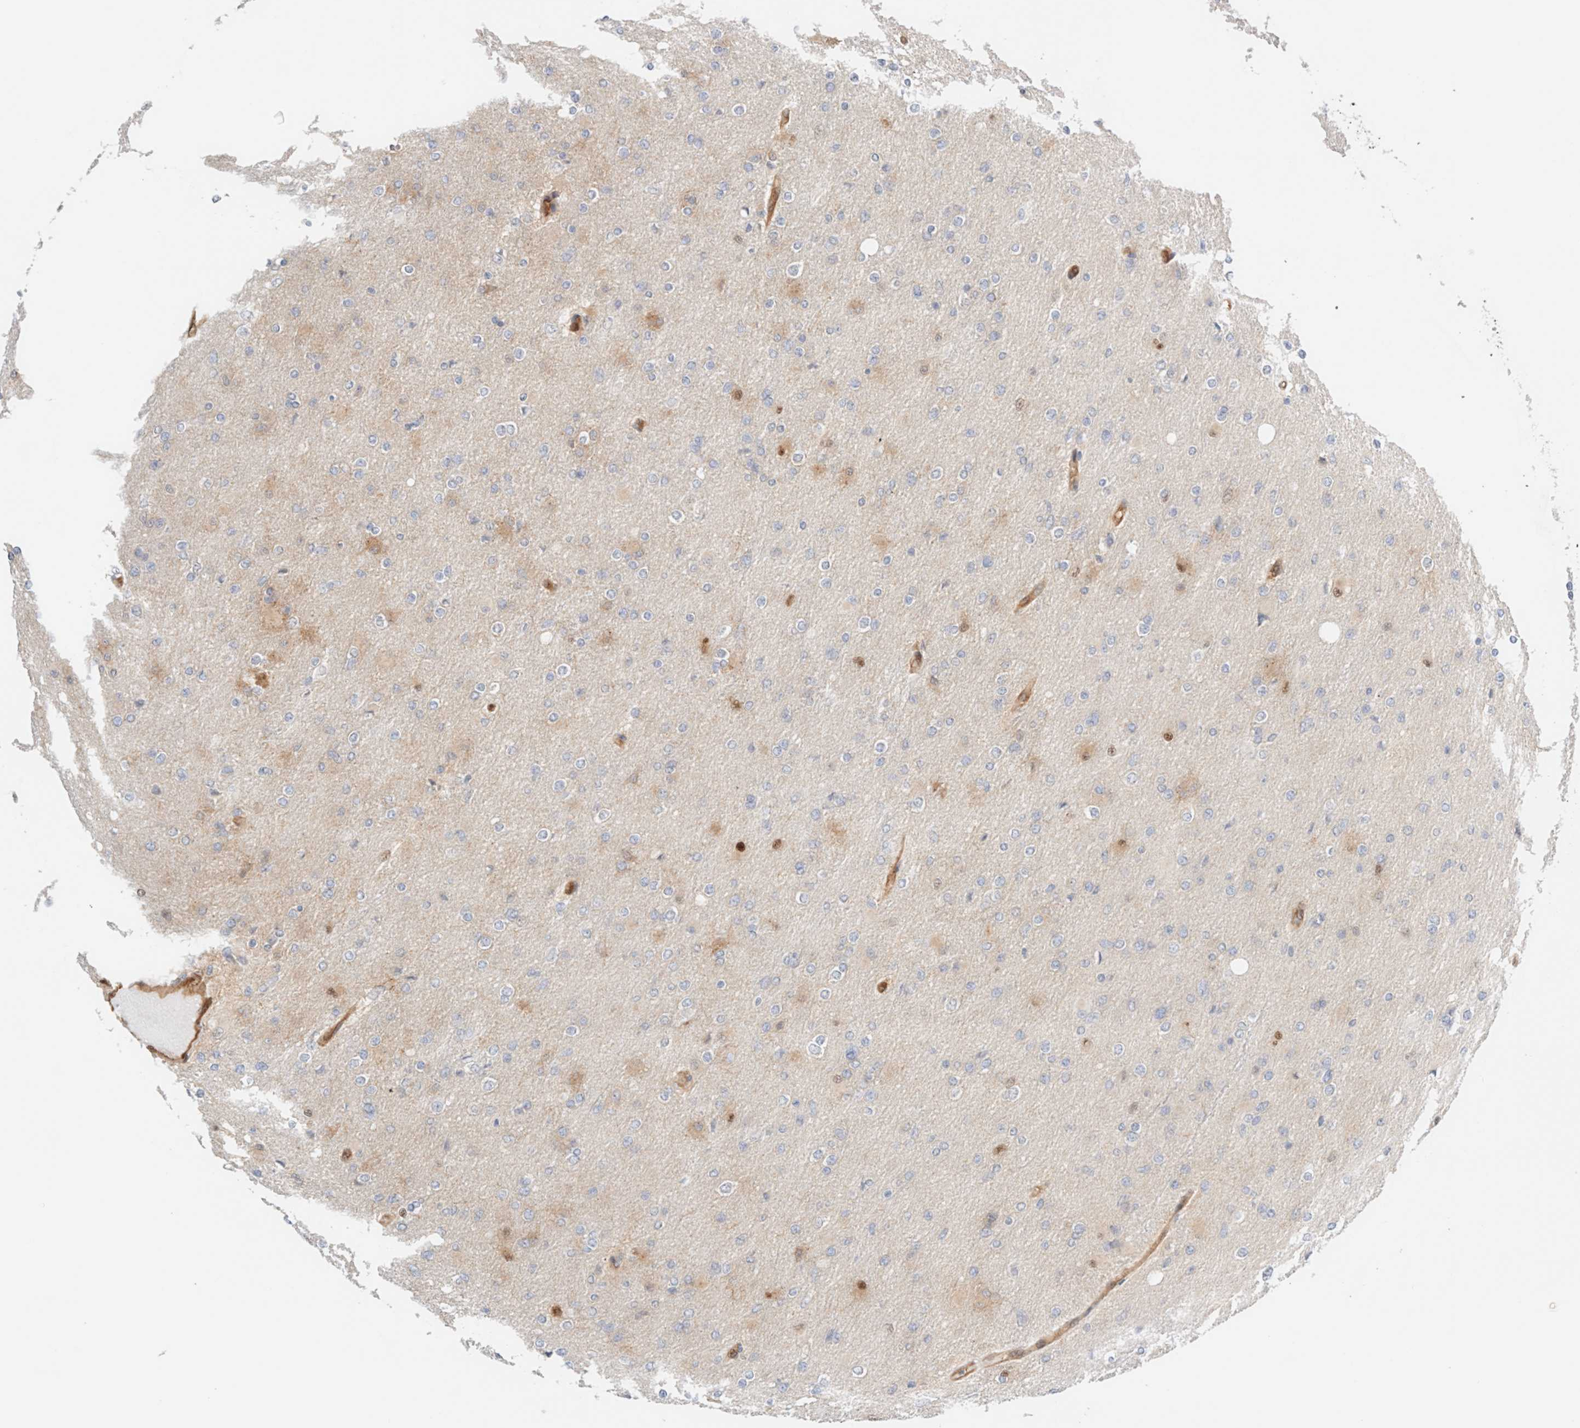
{"staining": {"intensity": "weak", "quantity": "25%-75%", "location": "cytoplasmic/membranous"}, "tissue": "glioma", "cell_type": "Tumor cells", "image_type": "cancer", "snomed": [{"axis": "morphology", "description": "Glioma, malignant, High grade"}, {"axis": "topography", "description": "Cerebral cortex"}], "caption": "Immunohistochemical staining of malignant high-grade glioma demonstrates low levels of weak cytoplasmic/membranous protein expression in approximately 25%-75% of tumor cells.", "gene": "LMCD1", "patient": {"sex": "female", "age": 36}}